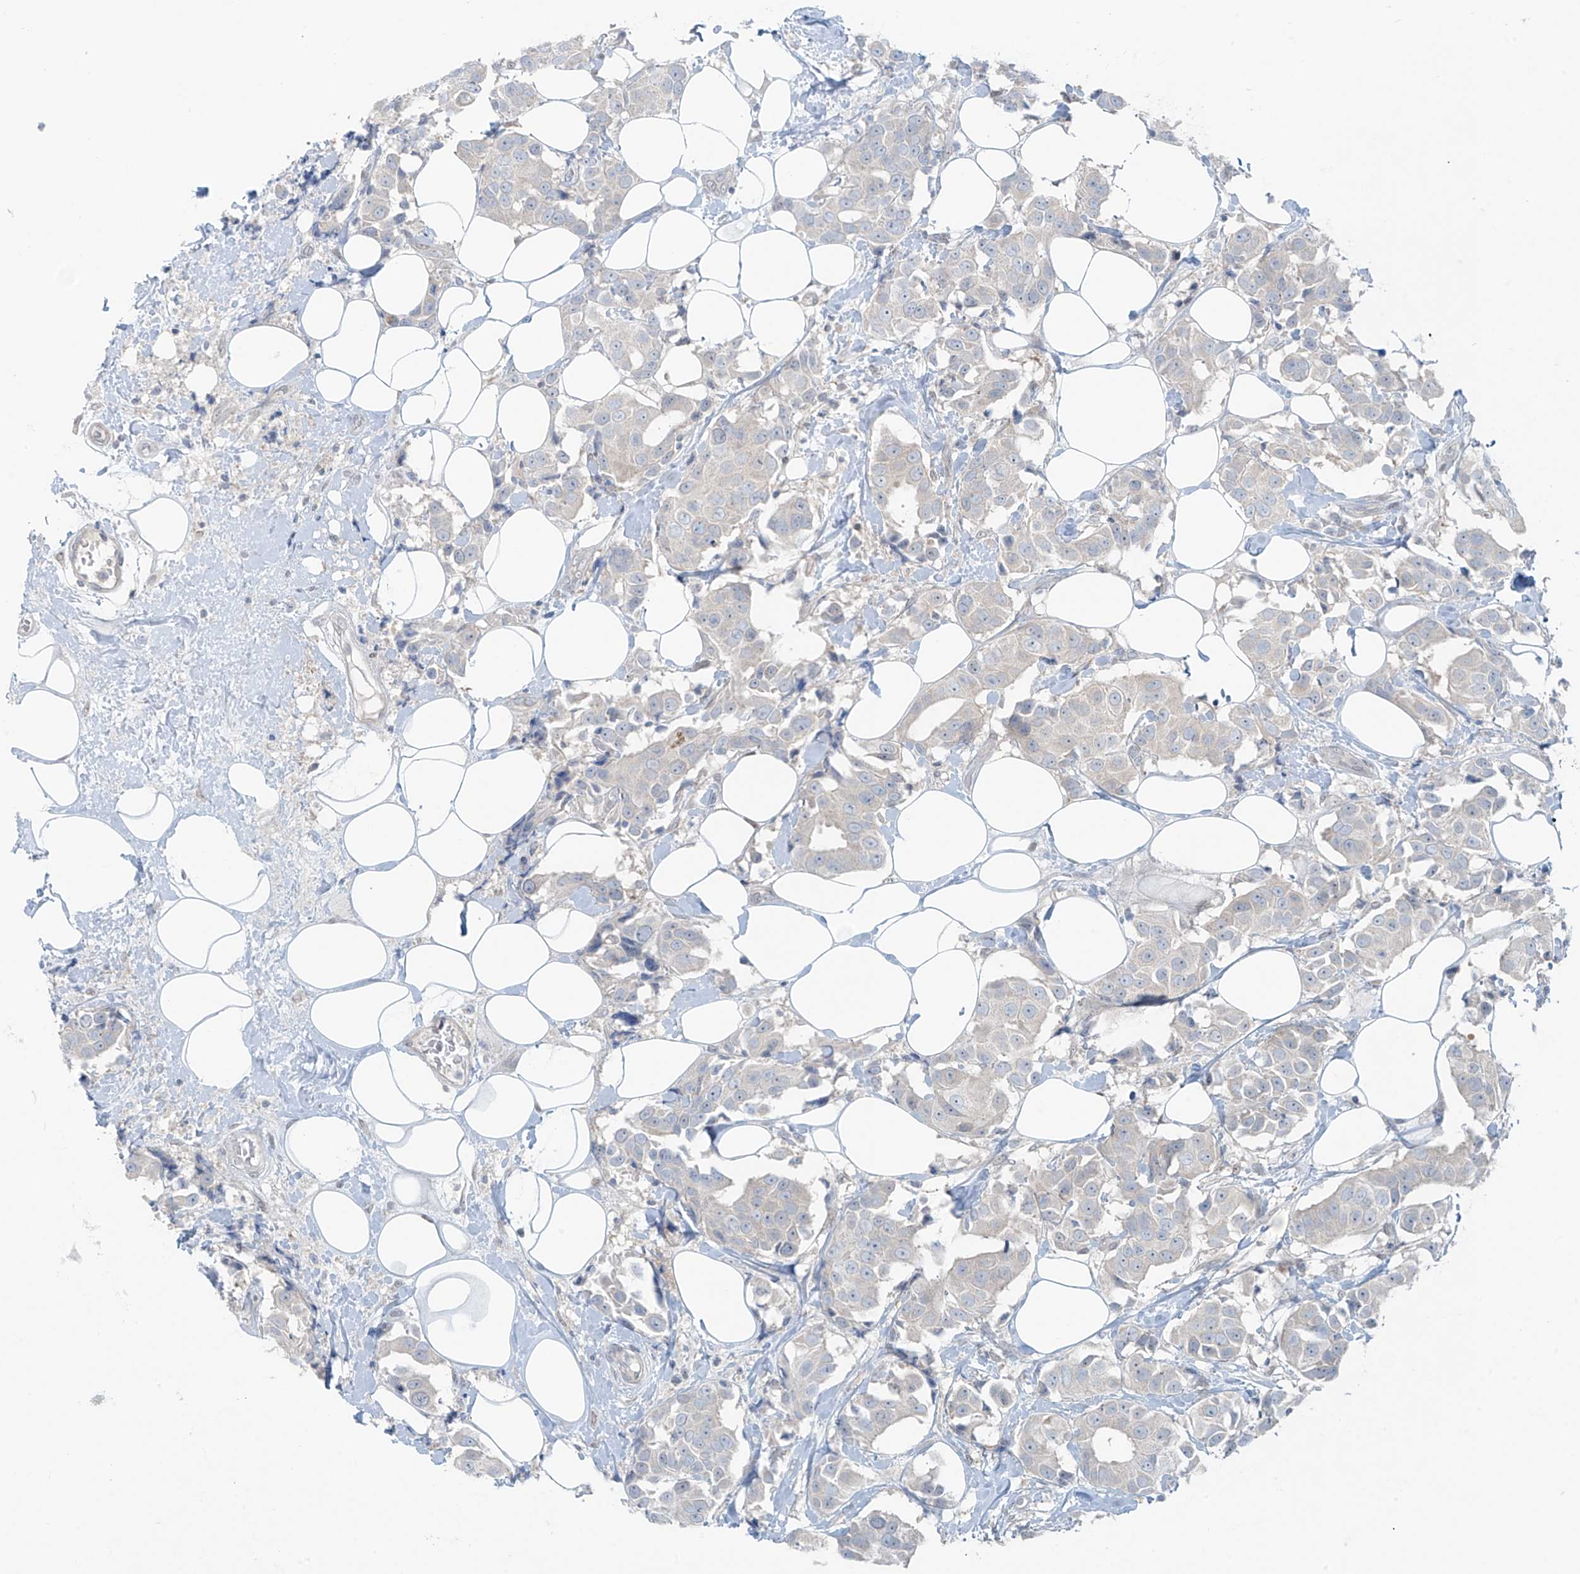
{"staining": {"intensity": "negative", "quantity": "none", "location": "none"}, "tissue": "breast cancer", "cell_type": "Tumor cells", "image_type": "cancer", "snomed": [{"axis": "morphology", "description": "Normal tissue, NOS"}, {"axis": "morphology", "description": "Duct carcinoma"}, {"axis": "topography", "description": "Breast"}], "caption": "Tumor cells are negative for protein expression in human breast cancer (intraductal carcinoma).", "gene": "PPAT", "patient": {"sex": "female", "age": 39}}